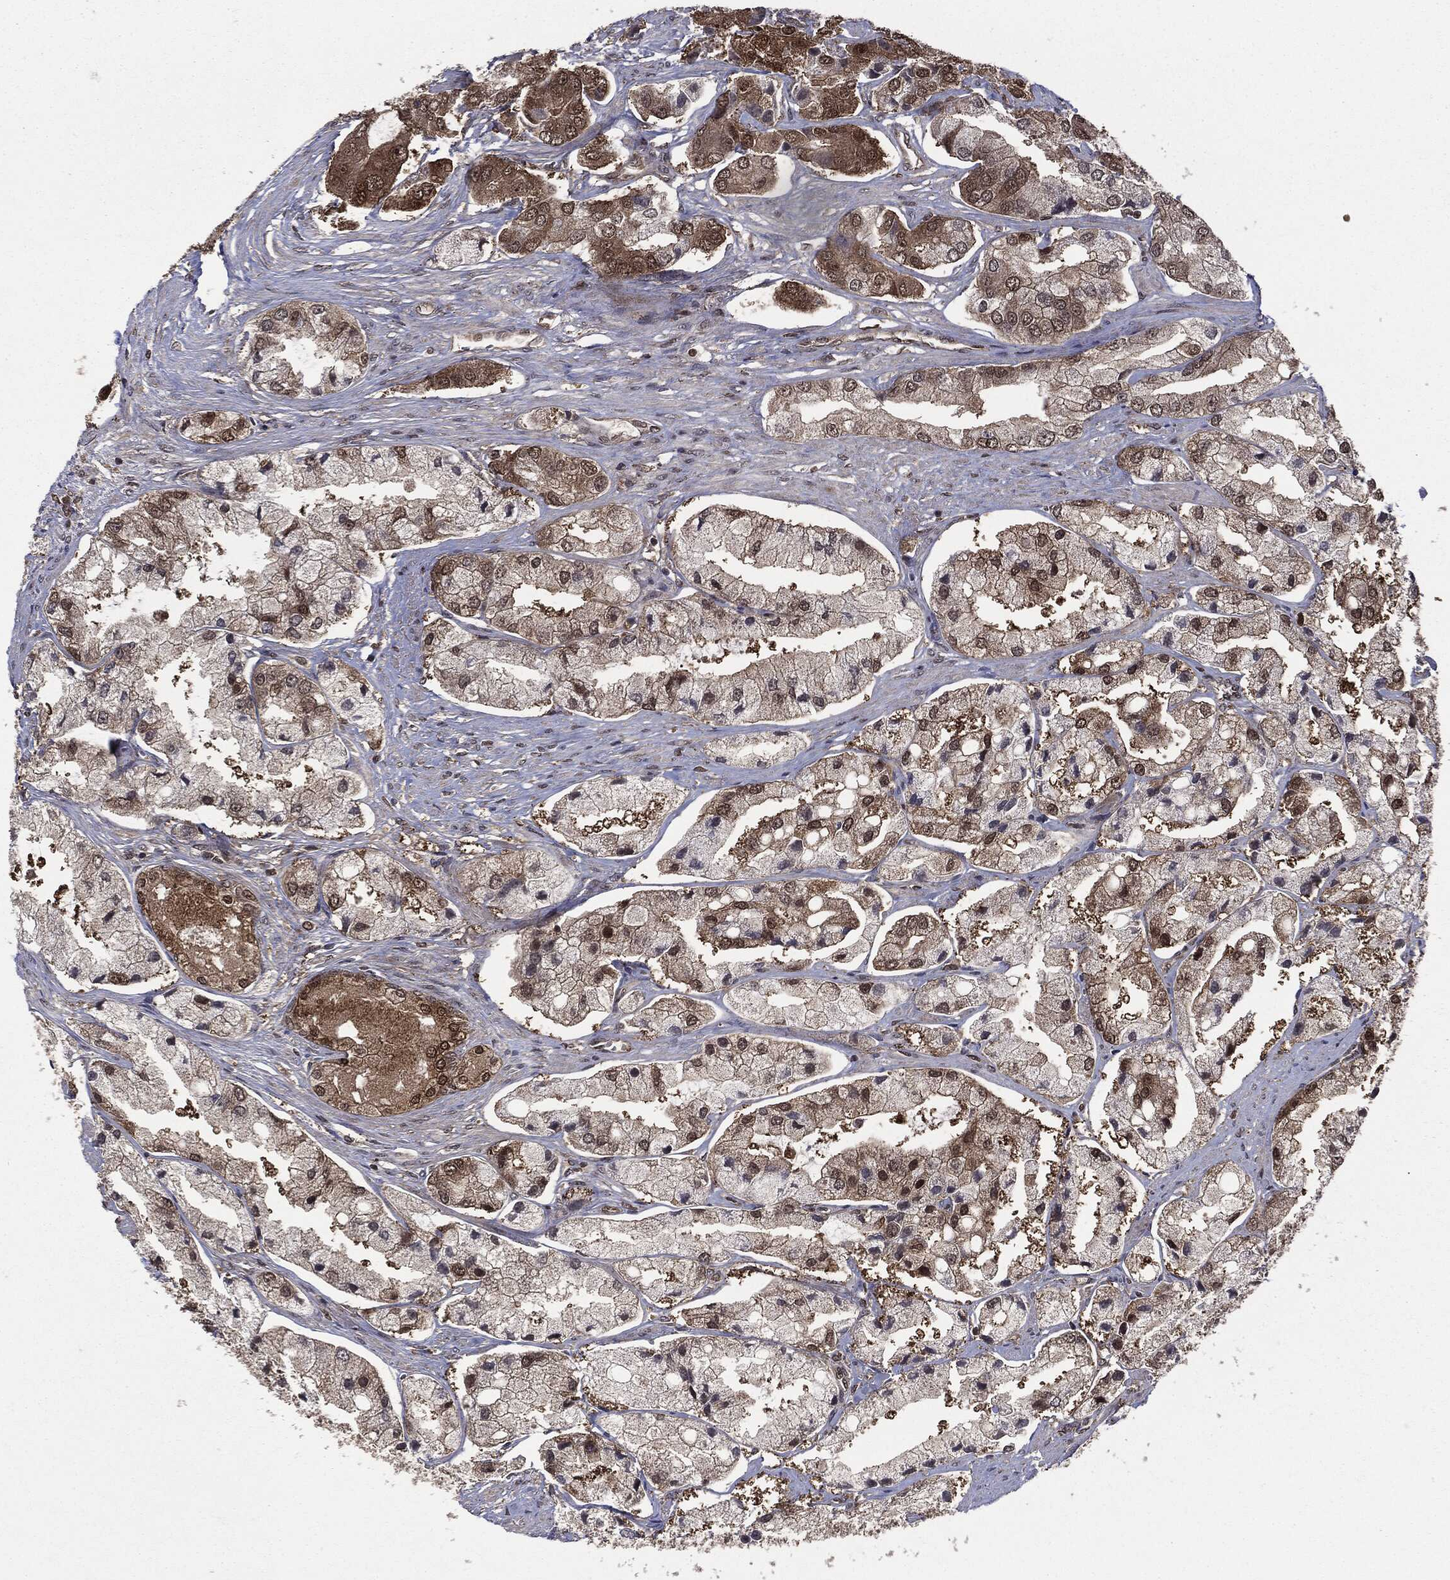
{"staining": {"intensity": "weak", "quantity": "25%-75%", "location": "cytoplasmic/membranous,nuclear"}, "tissue": "prostate cancer", "cell_type": "Tumor cells", "image_type": "cancer", "snomed": [{"axis": "morphology", "description": "Adenocarcinoma, Low grade"}, {"axis": "topography", "description": "Prostate"}], "caption": "Immunohistochemistry micrograph of prostate cancer (adenocarcinoma (low-grade)) stained for a protein (brown), which displays low levels of weak cytoplasmic/membranous and nuclear expression in approximately 25%-75% of tumor cells.", "gene": "PTPA", "patient": {"sex": "male", "age": 69}}